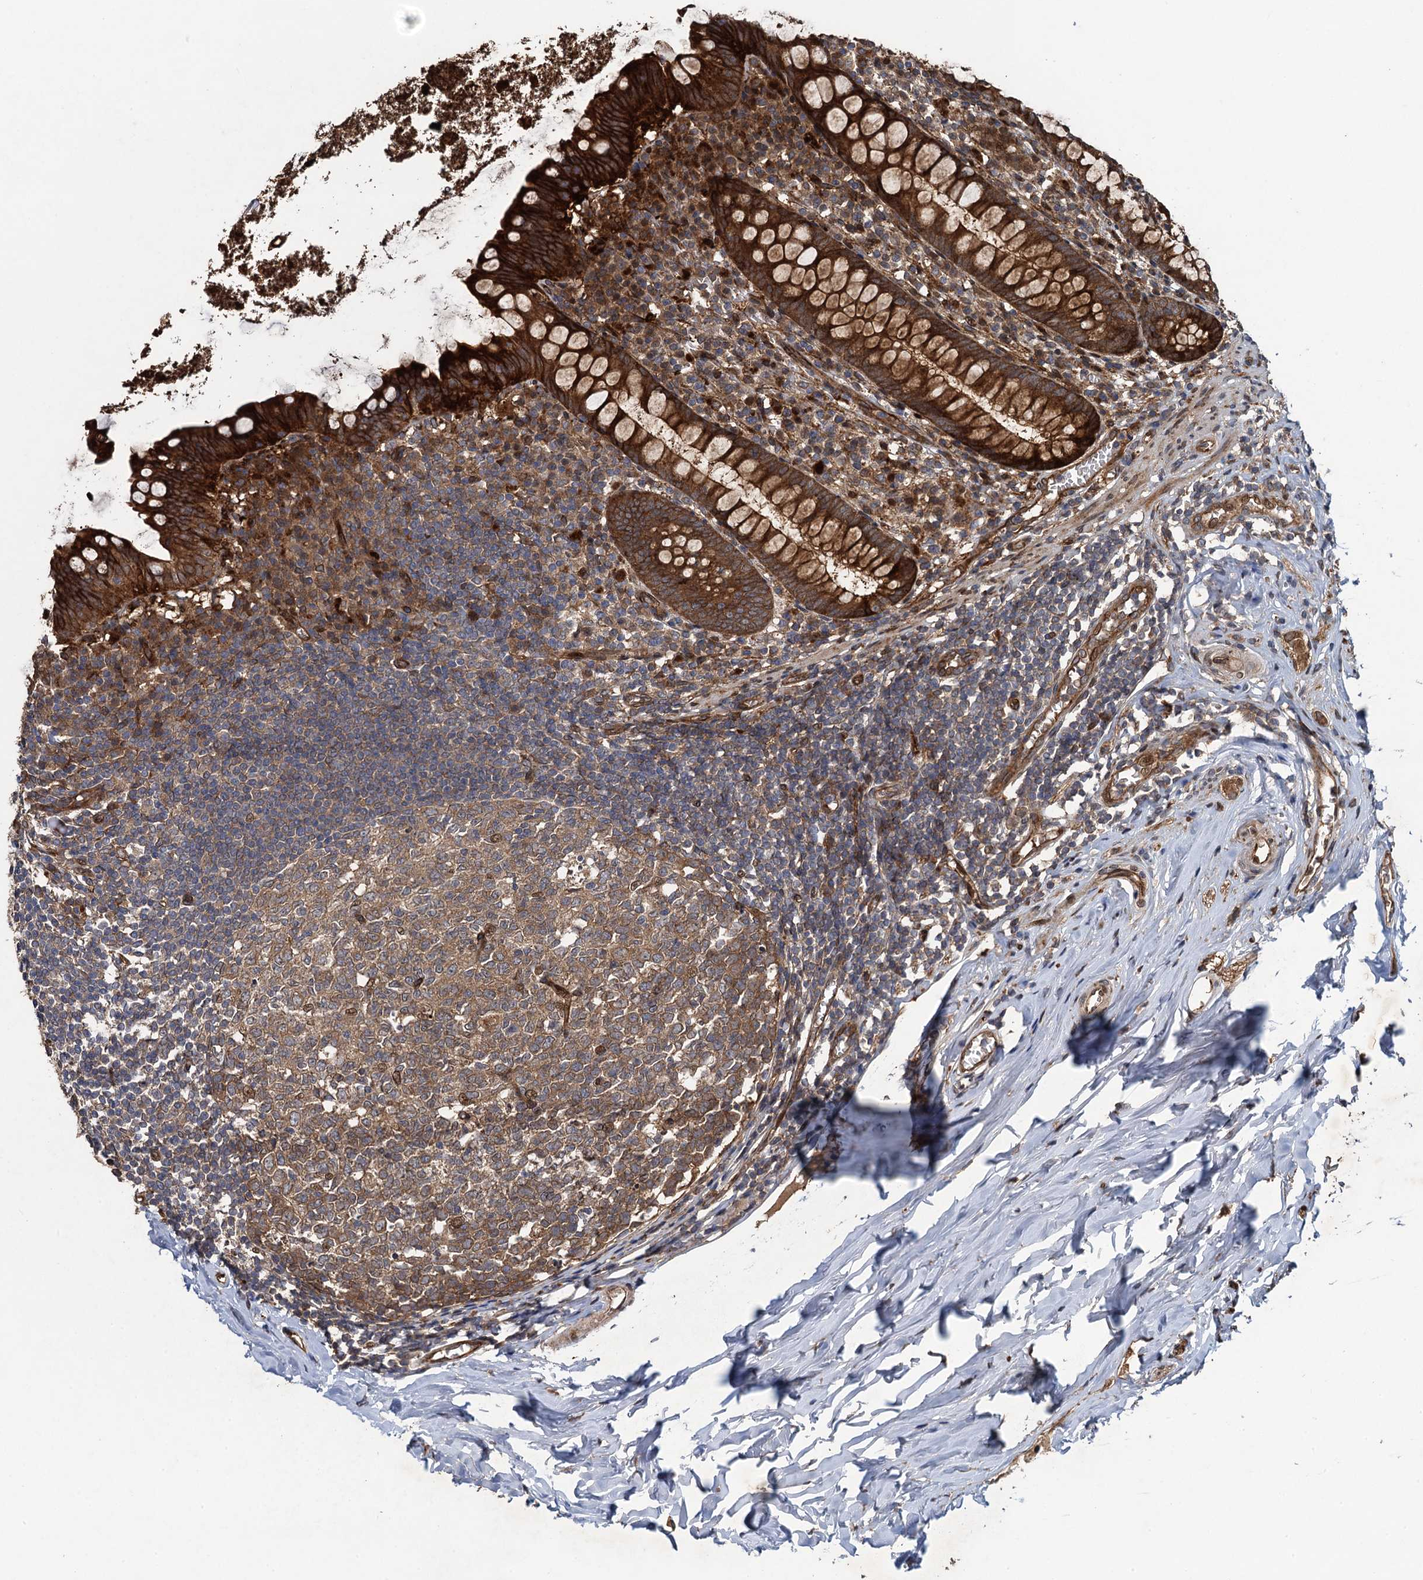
{"staining": {"intensity": "strong", "quantity": ">75%", "location": "cytoplasmic/membranous"}, "tissue": "appendix", "cell_type": "Glandular cells", "image_type": "normal", "snomed": [{"axis": "morphology", "description": "Normal tissue, NOS"}, {"axis": "topography", "description": "Appendix"}], "caption": "Immunohistochemical staining of normal human appendix exhibits strong cytoplasmic/membranous protein expression in approximately >75% of glandular cells.", "gene": "RHOBTB1", "patient": {"sex": "female", "age": 51}}